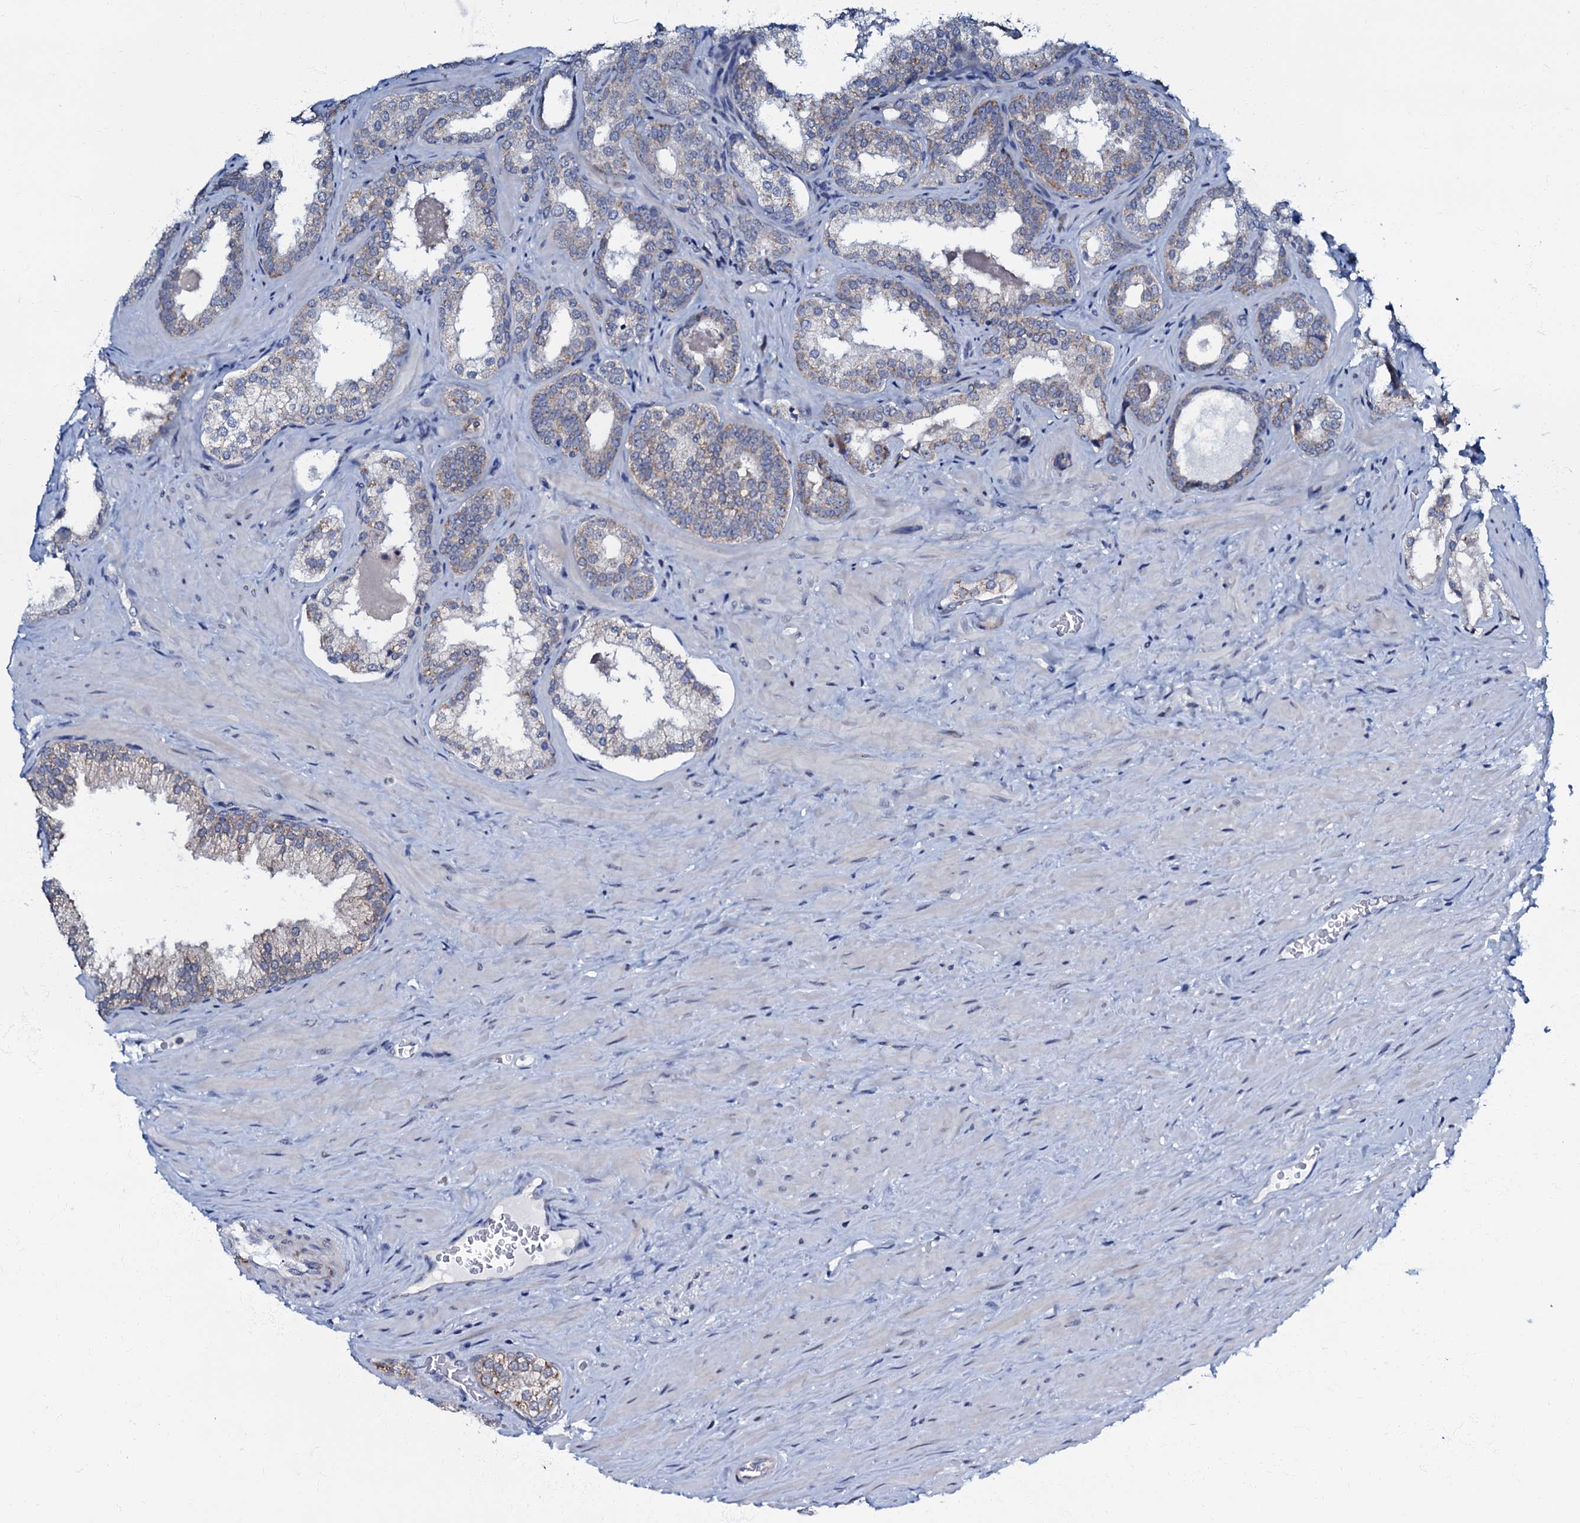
{"staining": {"intensity": "weak", "quantity": "25%-75%", "location": "cytoplasmic/membranous"}, "tissue": "prostate cancer", "cell_type": "Tumor cells", "image_type": "cancer", "snomed": [{"axis": "morphology", "description": "Adenocarcinoma, High grade"}, {"axis": "topography", "description": "Prostate"}], "caption": "High-magnification brightfield microscopy of prostate cancer (adenocarcinoma (high-grade)) stained with DAB (3,3'-diaminobenzidine) (brown) and counterstained with hematoxylin (blue). tumor cells exhibit weak cytoplasmic/membranous staining is appreciated in approximately25%-75% of cells.", "gene": "MRPL51", "patient": {"sex": "male", "age": 64}}